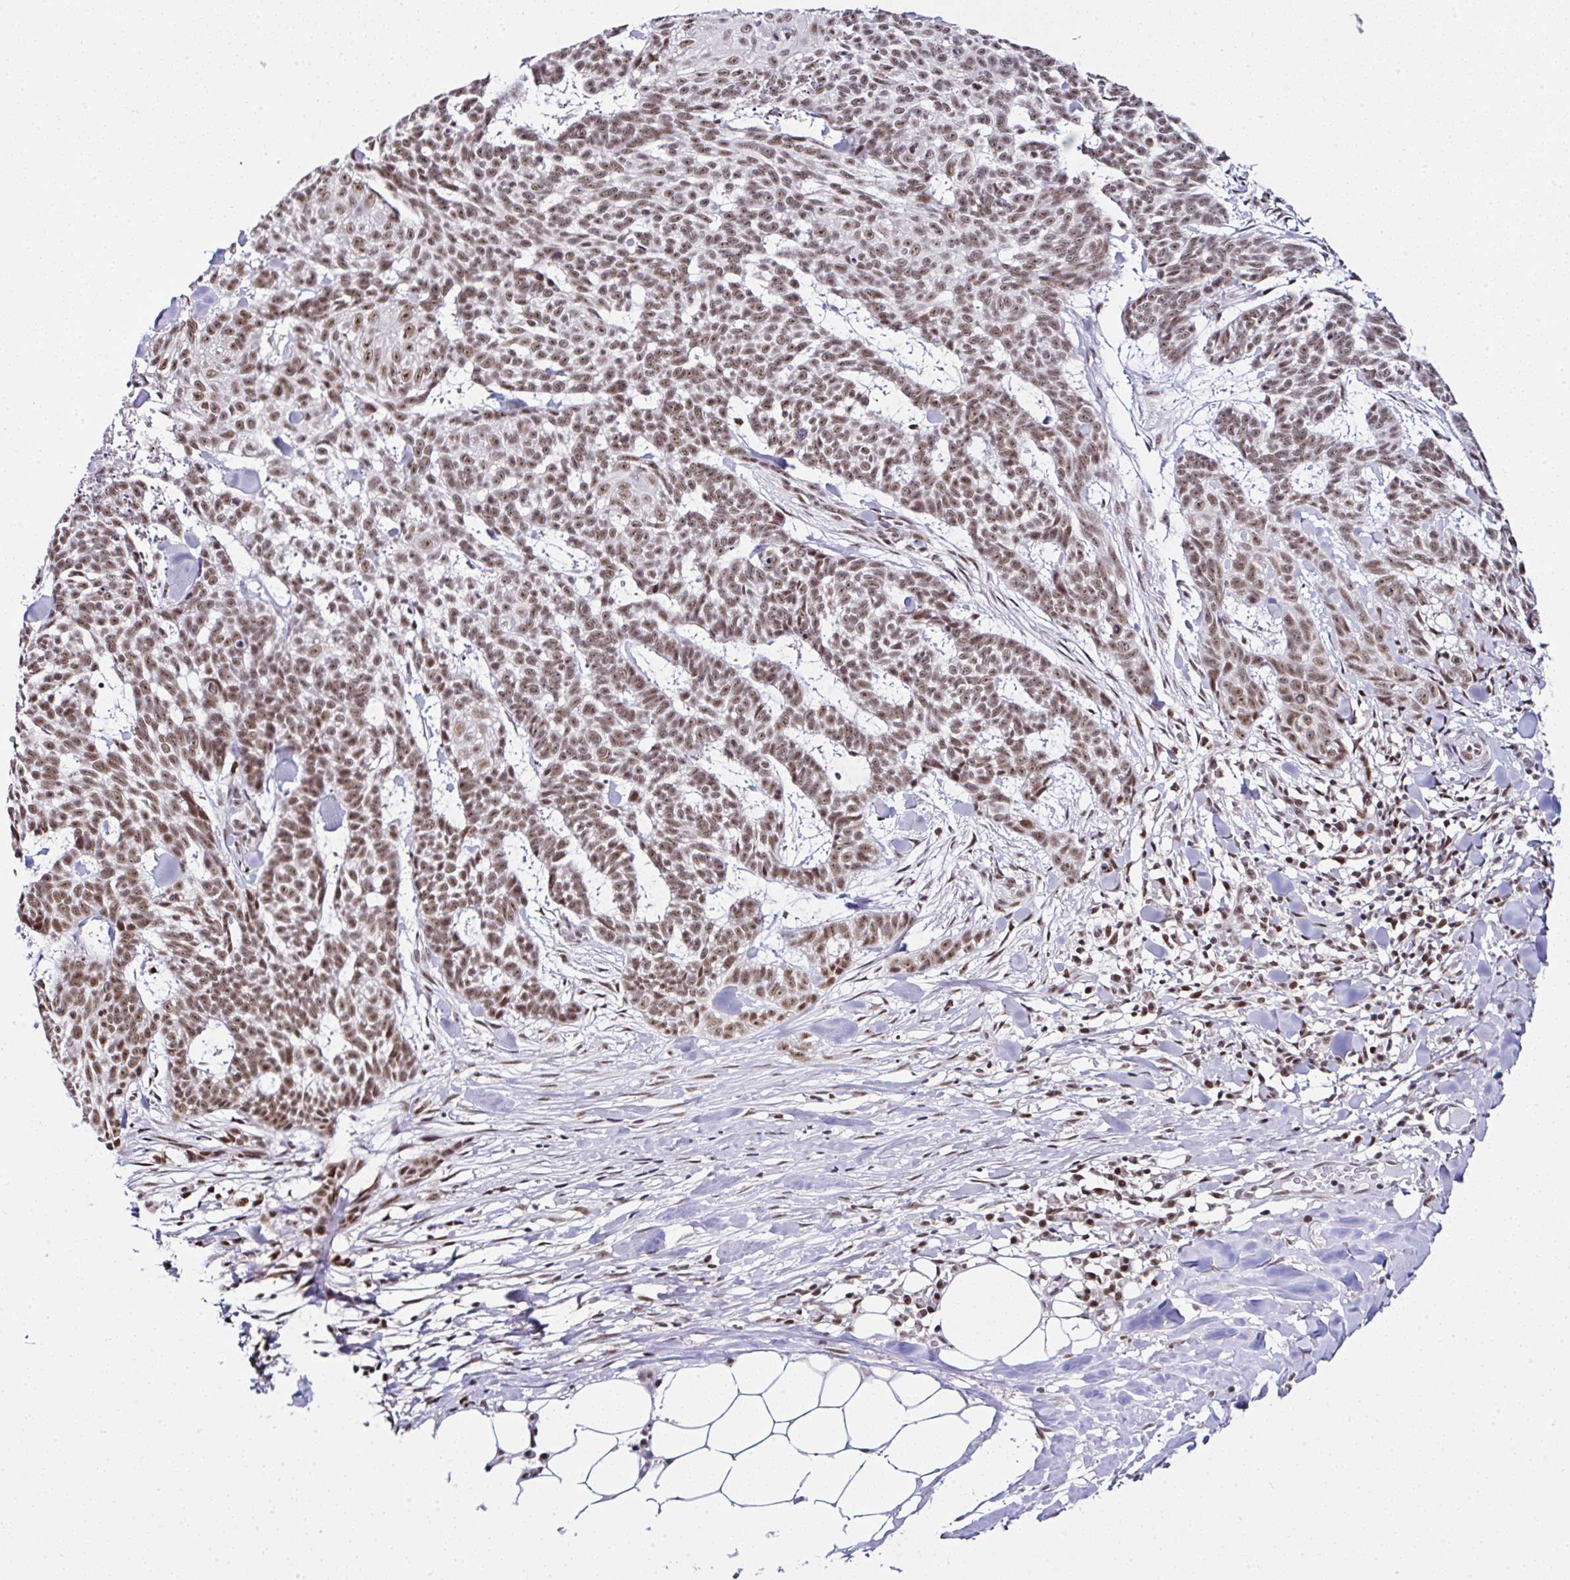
{"staining": {"intensity": "moderate", "quantity": ">75%", "location": "nuclear"}, "tissue": "skin cancer", "cell_type": "Tumor cells", "image_type": "cancer", "snomed": [{"axis": "morphology", "description": "Basal cell carcinoma"}, {"axis": "topography", "description": "Skin"}], "caption": "Basal cell carcinoma (skin) stained with a brown dye shows moderate nuclear positive positivity in about >75% of tumor cells.", "gene": "PTPN2", "patient": {"sex": "female", "age": 93}}